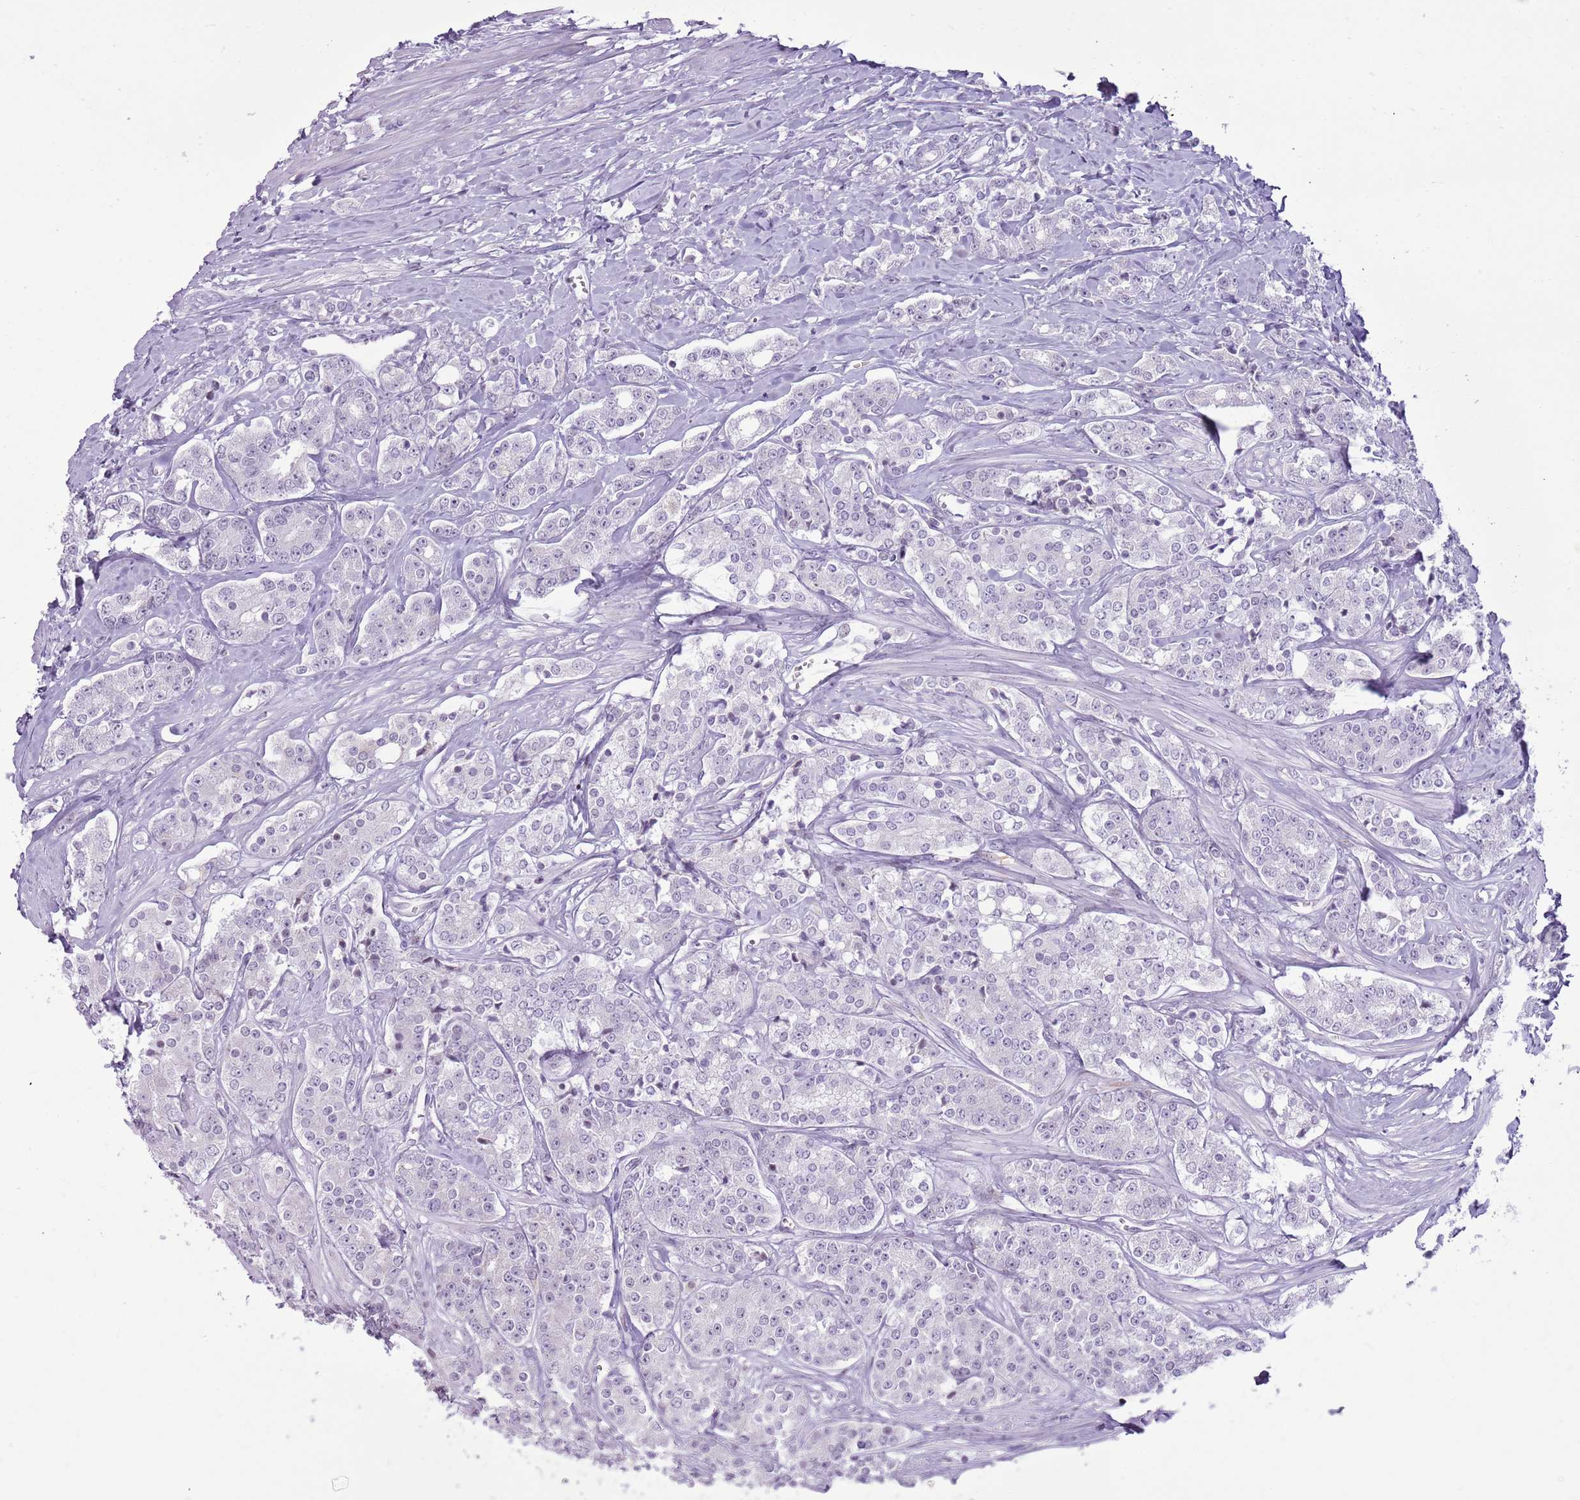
{"staining": {"intensity": "negative", "quantity": "none", "location": "none"}, "tissue": "prostate cancer", "cell_type": "Tumor cells", "image_type": "cancer", "snomed": [{"axis": "morphology", "description": "Adenocarcinoma, High grade"}, {"axis": "topography", "description": "Prostate"}], "caption": "High magnification brightfield microscopy of prostate cancer stained with DAB (brown) and counterstained with hematoxylin (blue): tumor cells show no significant staining.", "gene": "RPL3L", "patient": {"sex": "male", "age": 62}}